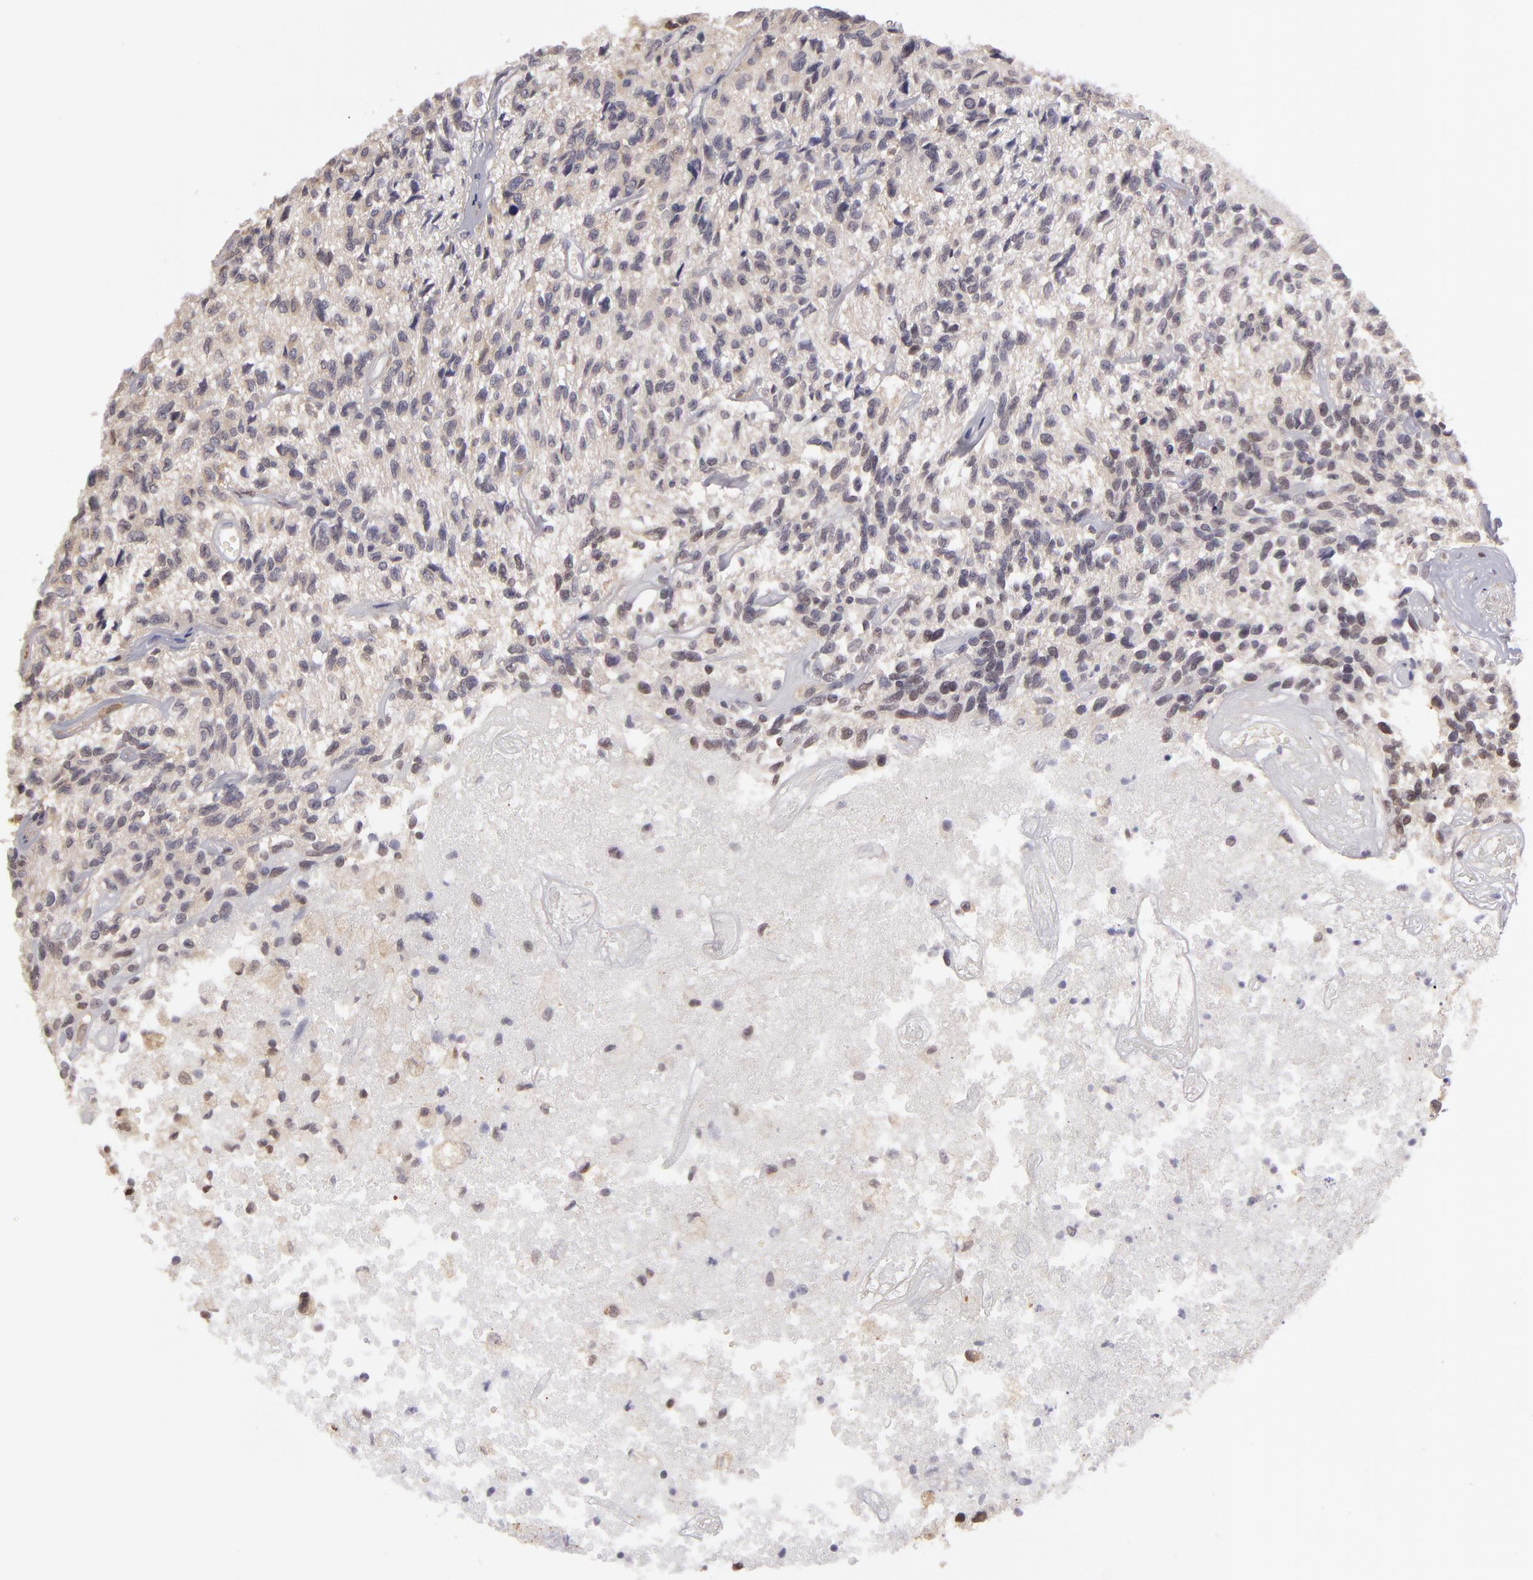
{"staining": {"intensity": "negative", "quantity": "none", "location": "none"}, "tissue": "glioma", "cell_type": "Tumor cells", "image_type": "cancer", "snomed": [{"axis": "morphology", "description": "Glioma, malignant, High grade"}, {"axis": "topography", "description": "Brain"}], "caption": "Malignant high-grade glioma was stained to show a protein in brown. There is no significant expression in tumor cells.", "gene": "GNPDA1", "patient": {"sex": "male", "age": 77}}